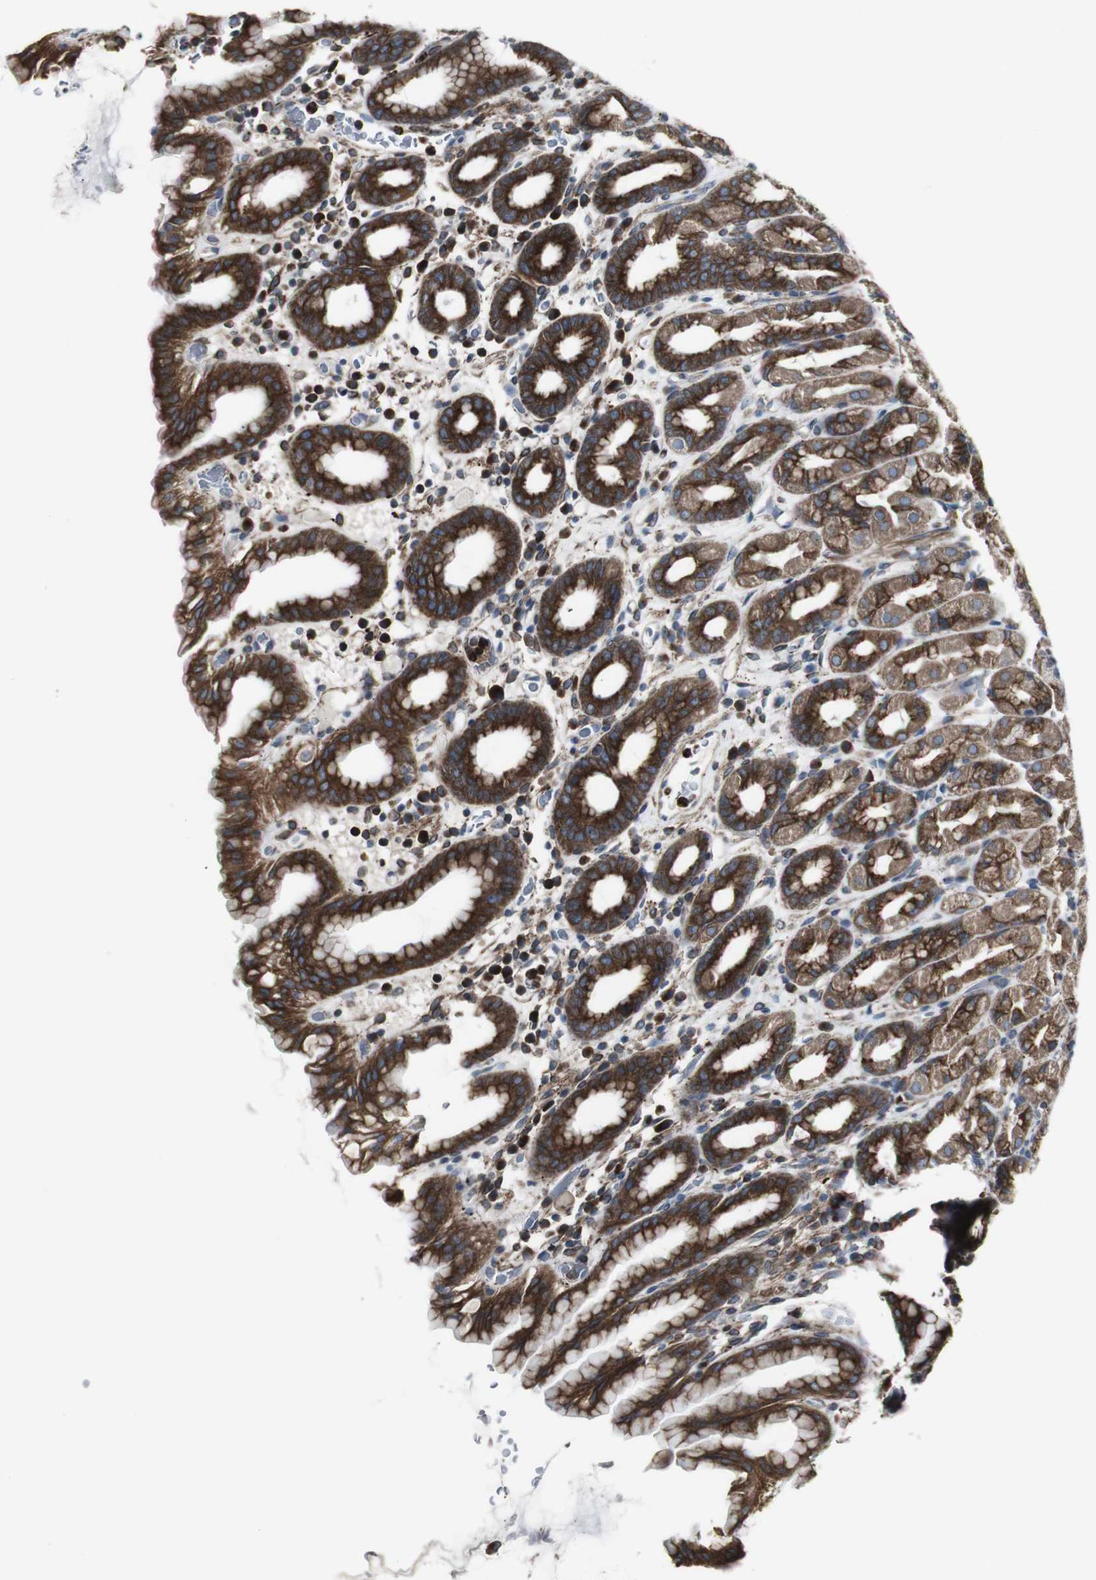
{"staining": {"intensity": "strong", "quantity": "25%-75%", "location": "cytoplasmic/membranous"}, "tissue": "stomach", "cell_type": "Glandular cells", "image_type": "normal", "snomed": [{"axis": "morphology", "description": "Normal tissue, NOS"}, {"axis": "topography", "description": "Stomach, upper"}], "caption": "Protein expression analysis of unremarkable stomach reveals strong cytoplasmic/membranous positivity in approximately 25%-75% of glandular cells.", "gene": "LNPK", "patient": {"sex": "male", "age": 68}}